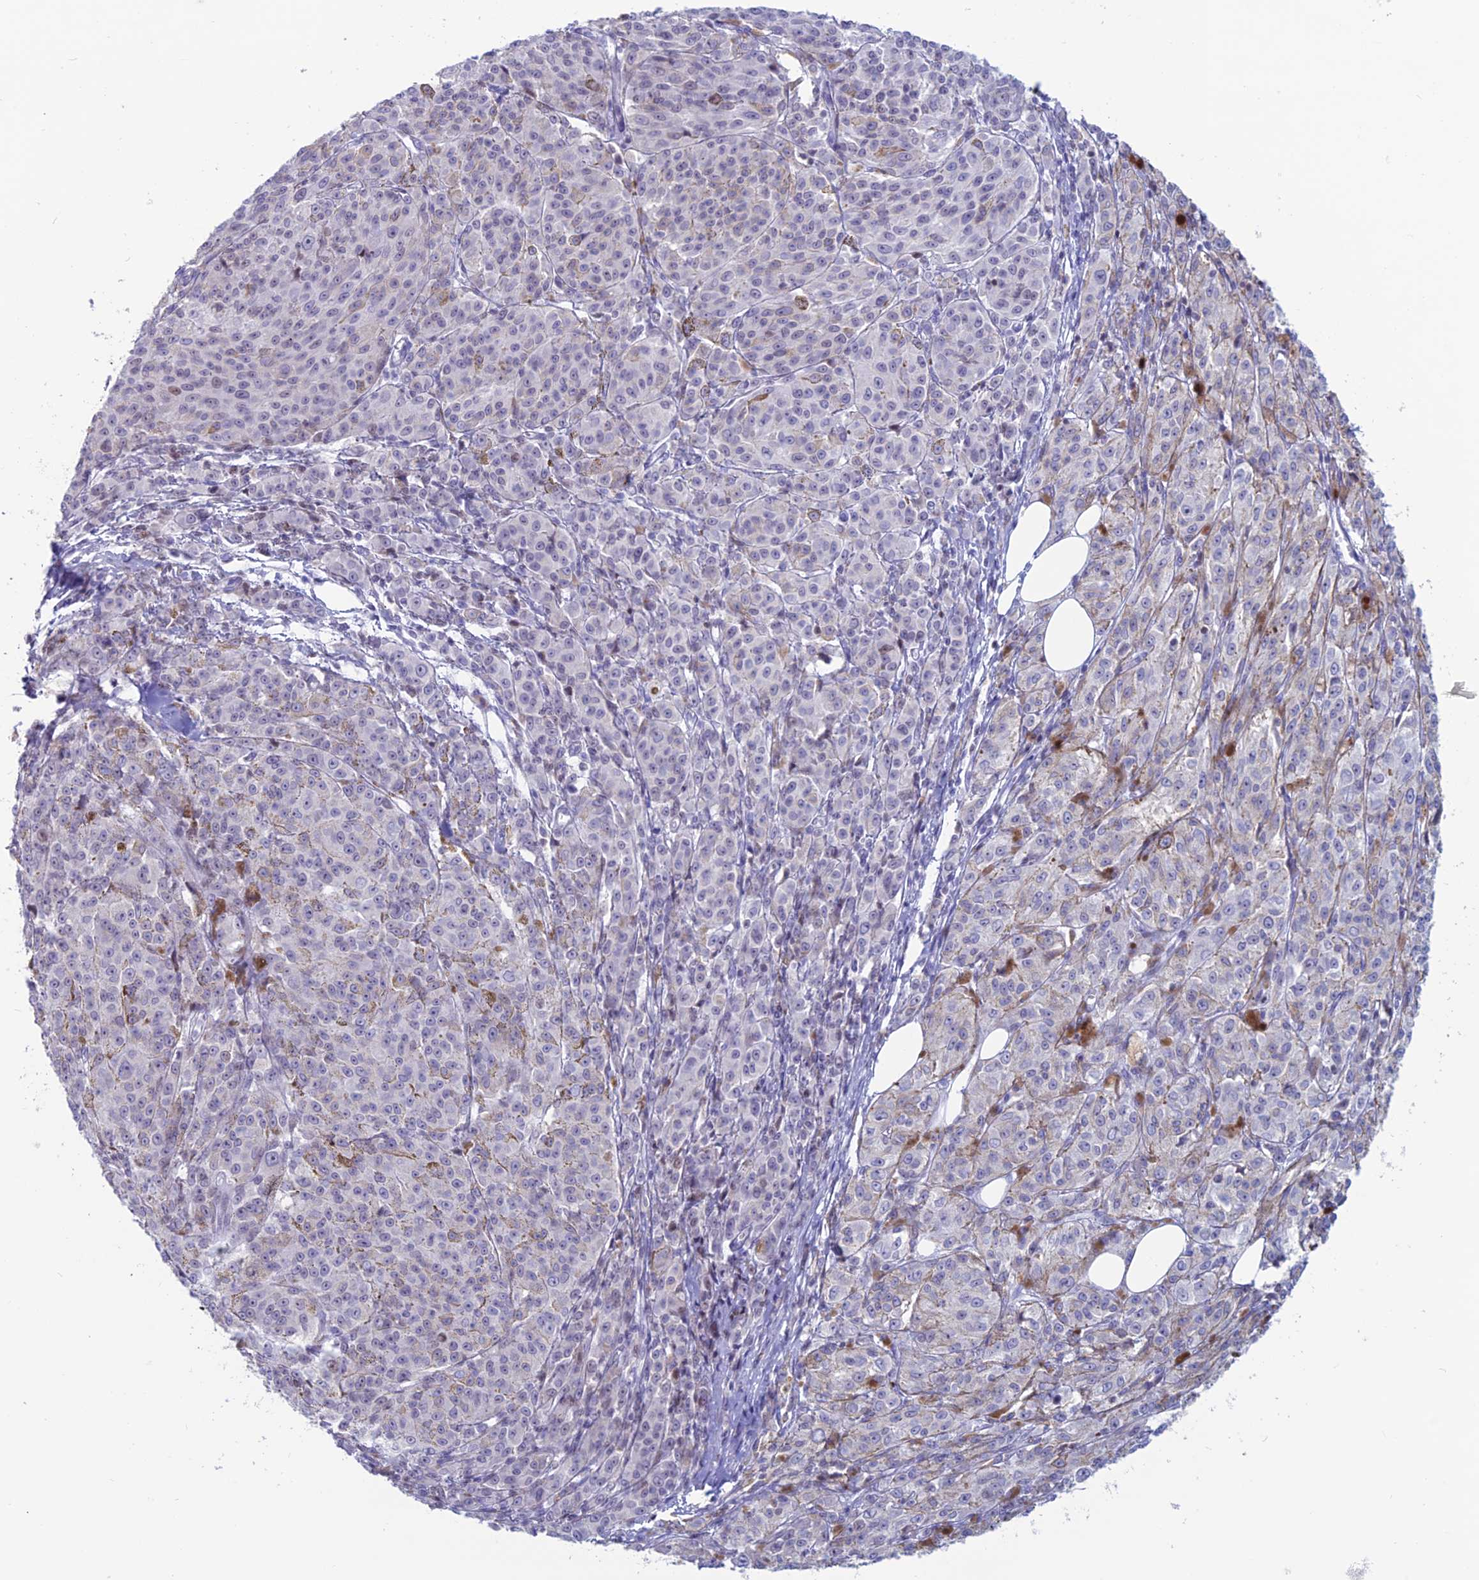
{"staining": {"intensity": "negative", "quantity": "none", "location": "none"}, "tissue": "melanoma", "cell_type": "Tumor cells", "image_type": "cancer", "snomed": [{"axis": "morphology", "description": "Malignant melanoma, NOS"}, {"axis": "topography", "description": "Skin"}], "caption": "Immunohistochemistry (IHC) of malignant melanoma displays no positivity in tumor cells.", "gene": "CERS6", "patient": {"sex": "female", "age": 52}}